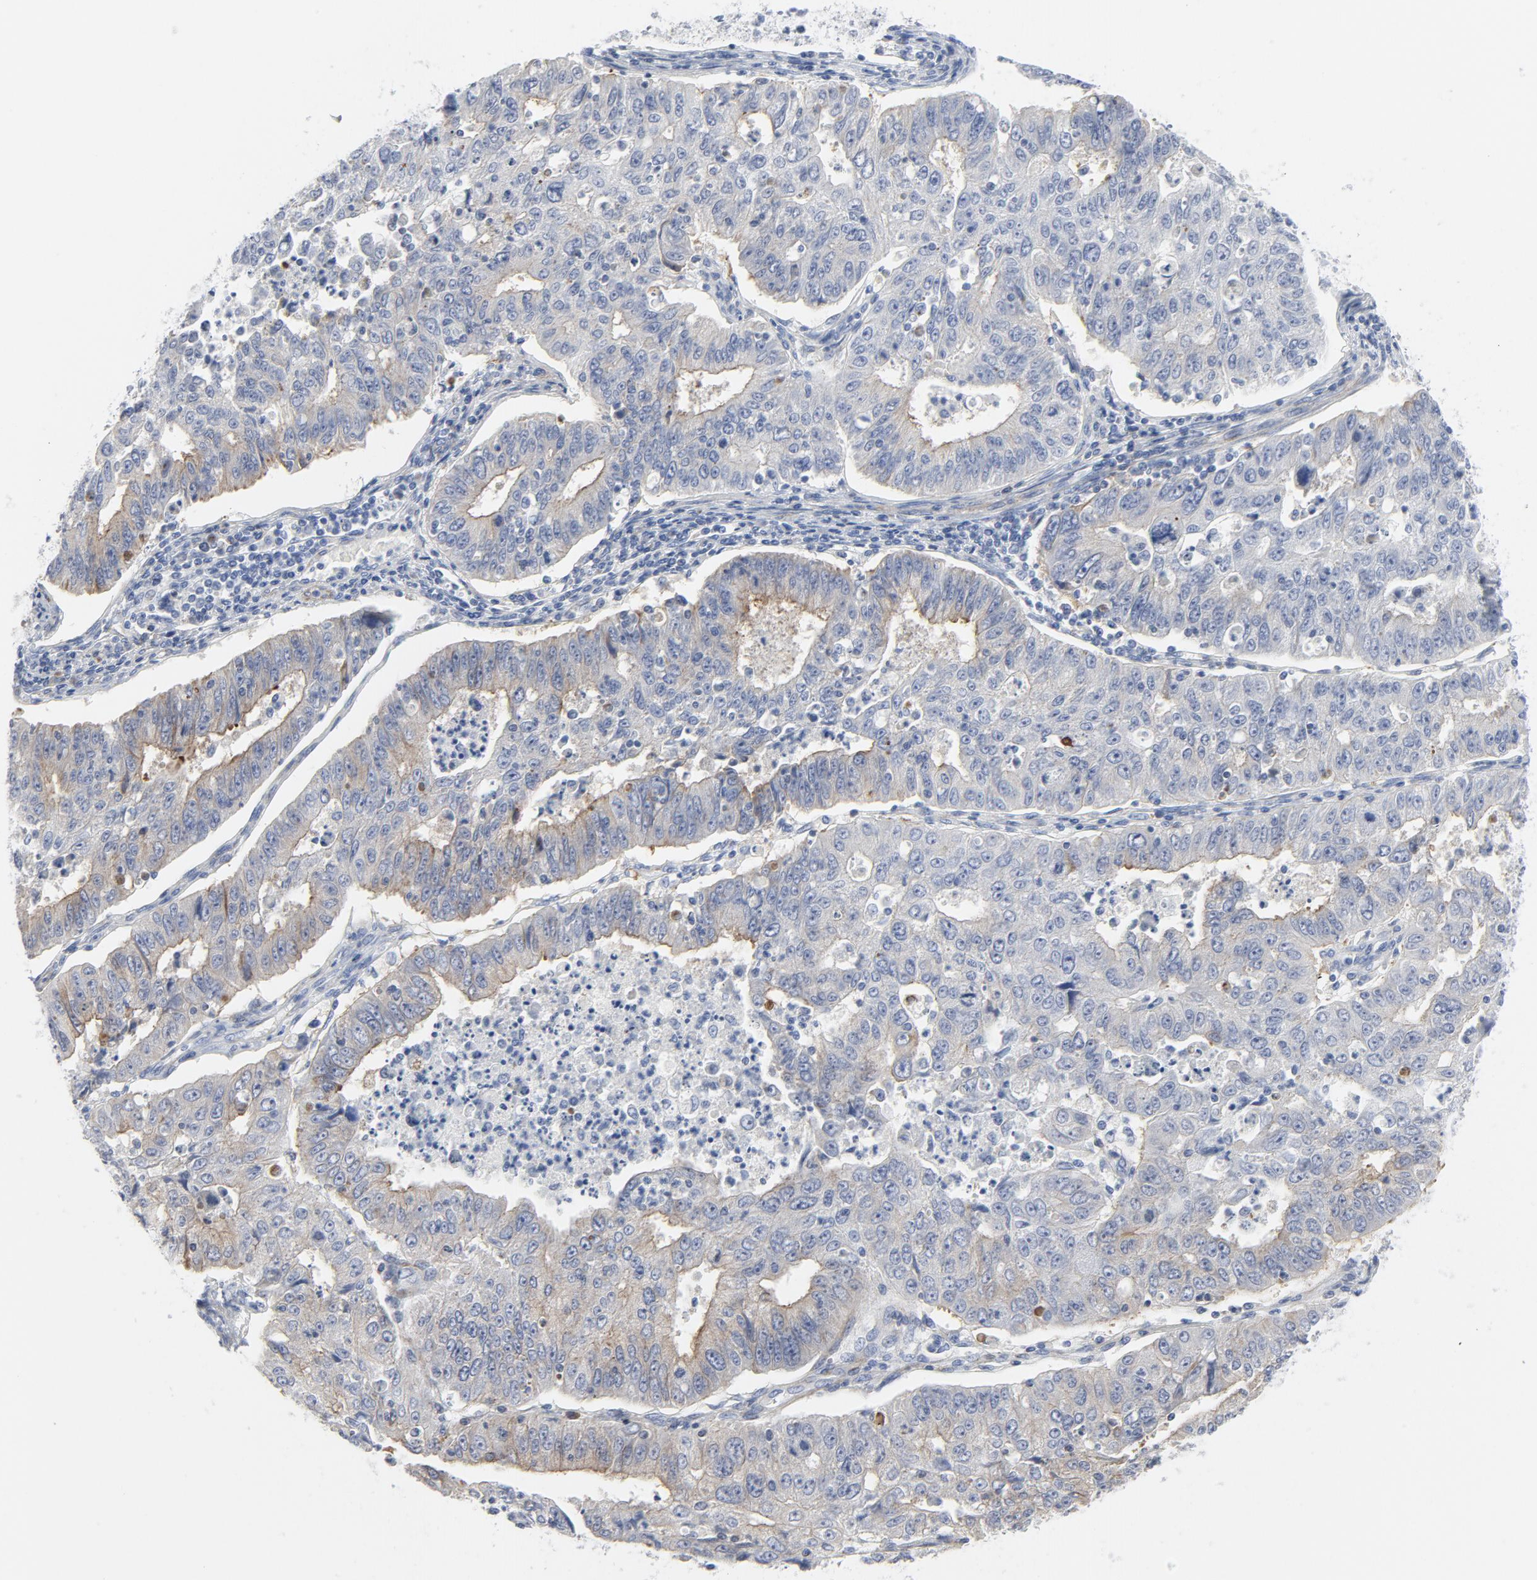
{"staining": {"intensity": "weak", "quantity": "<25%", "location": "cytoplasmic/membranous"}, "tissue": "endometrial cancer", "cell_type": "Tumor cells", "image_type": "cancer", "snomed": [{"axis": "morphology", "description": "Adenocarcinoma, NOS"}, {"axis": "topography", "description": "Endometrium"}], "caption": "Immunohistochemical staining of endometrial adenocarcinoma demonstrates no significant positivity in tumor cells.", "gene": "TUBB1", "patient": {"sex": "female", "age": 42}}